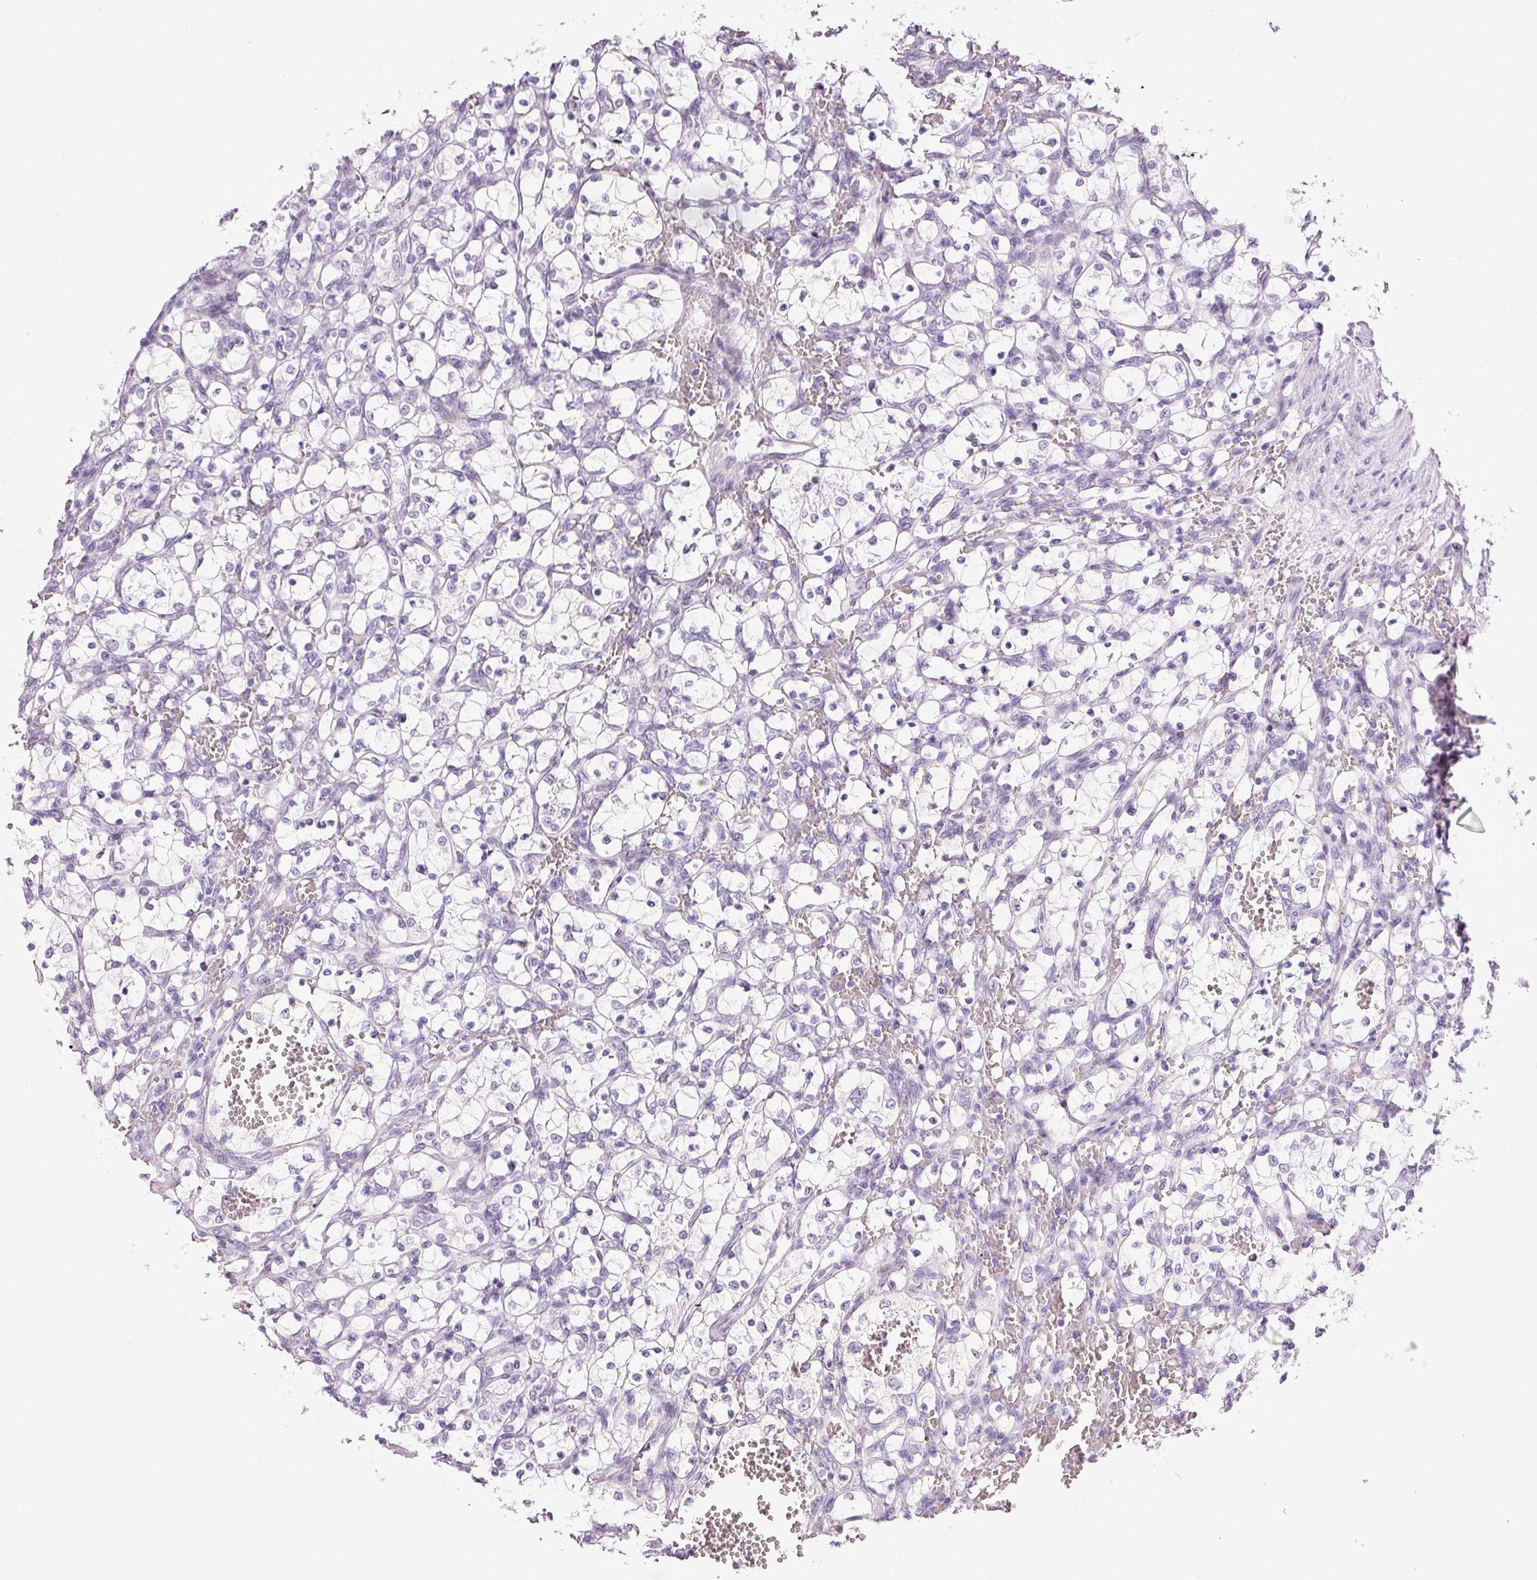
{"staining": {"intensity": "negative", "quantity": "none", "location": "none"}, "tissue": "renal cancer", "cell_type": "Tumor cells", "image_type": "cancer", "snomed": [{"axis": "morphology", "description": "Adenocarcinoma, NOS"}, {"axis": "topography", "description": "Kidney"}], "caption": "High power microscopy histopathology image of an immunohistochemistry image of renal cancer (adenocarcinoma), revealing no significant expression in tumor cells. Nuclei are stained in blue.", "gene": "ANKRD20A1", "patient": {"sex": "female", "age": 69}}